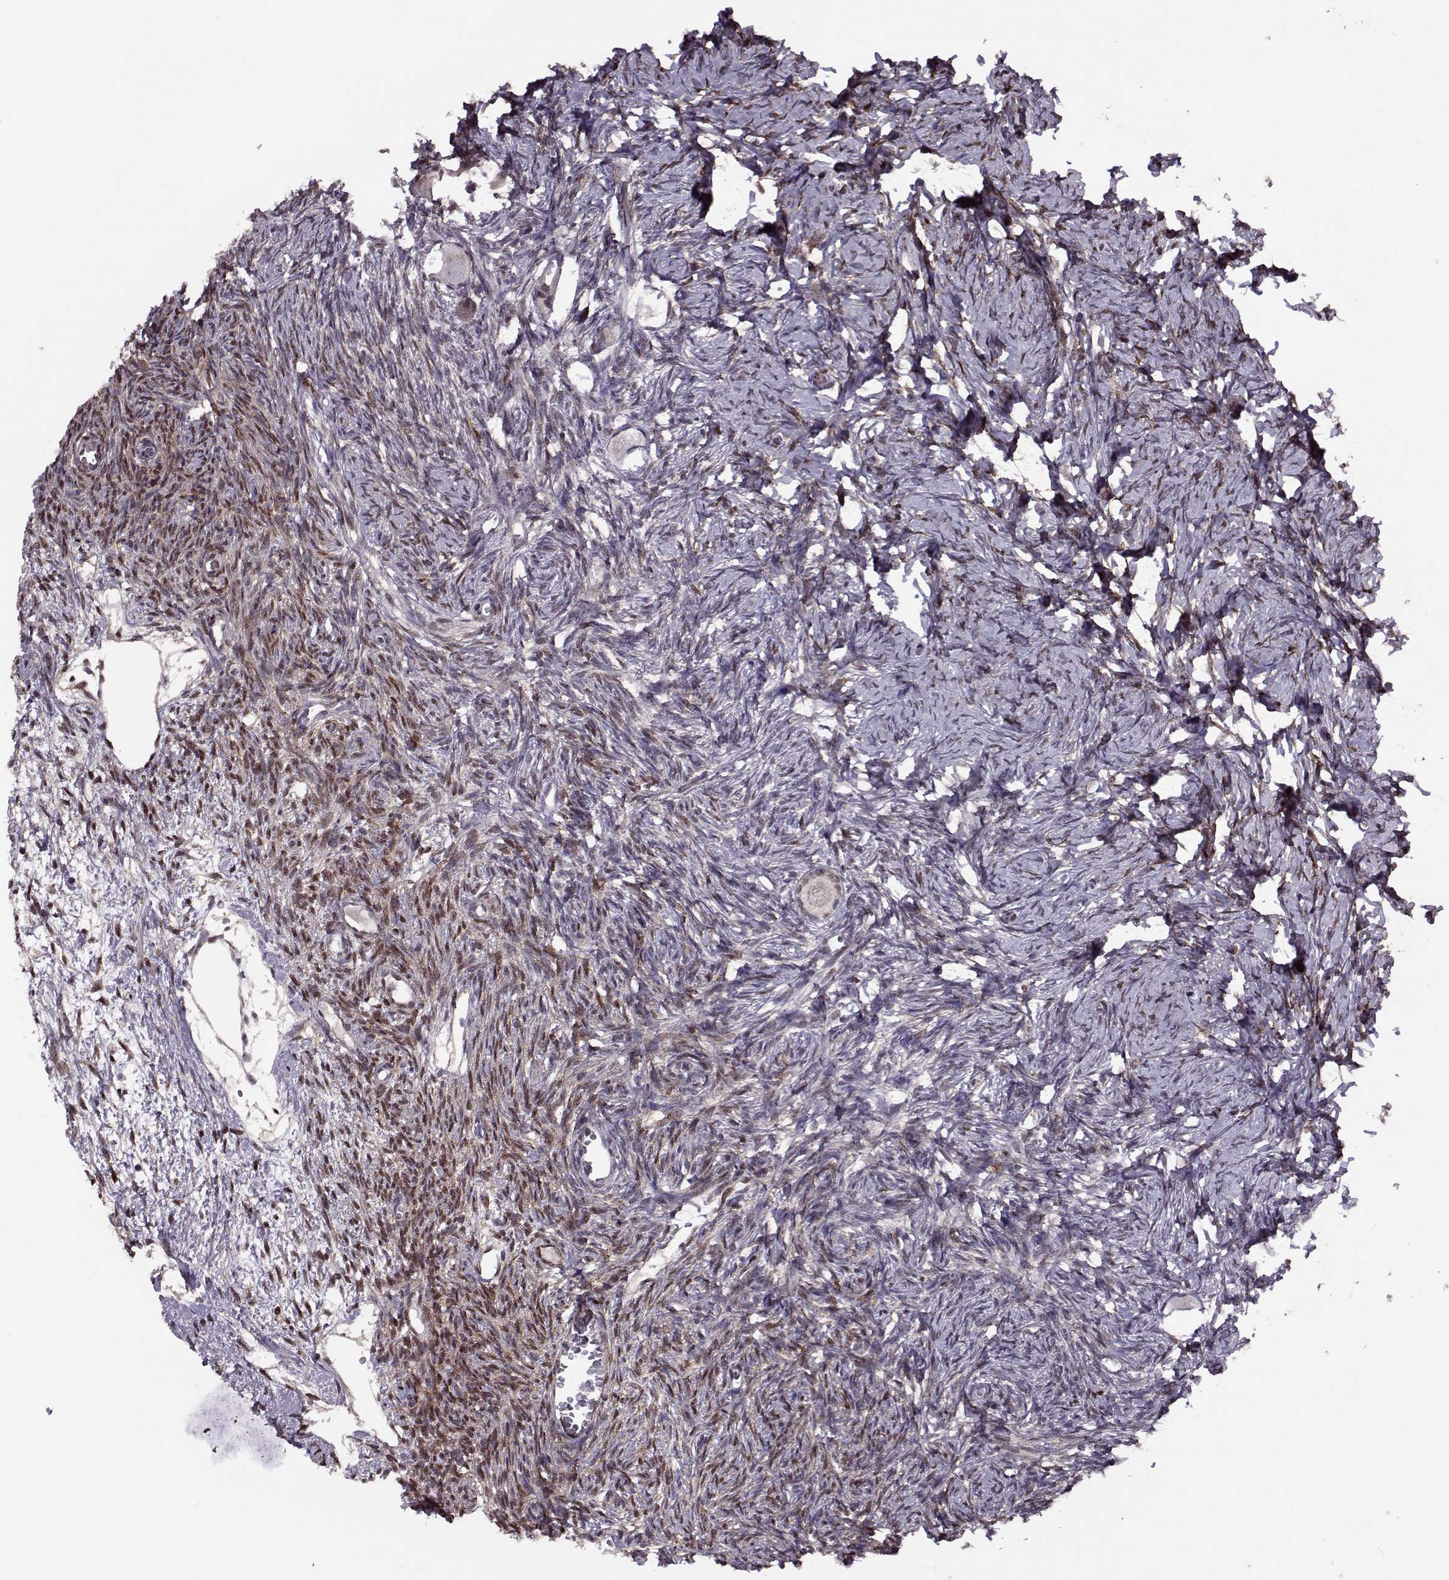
{"staining": {"intensity": "negative", "quantity": "none", "location": "none"}, "tissue": "ovary", "cell_type": "Follicle cells", "image_type": "normal", "snomed": [{"axis": "morphology", "description": "Normal tissue, NOS"}, {"axis": "topography", "description": "Ovary"}], "caption": "Immunohistochemistry micrograph of normal human ovary stained for a protein (brown), which reveals no positivity in follicle cells. The staining is performed using DAB brown chromogen with nuclei counter-stained in using hematoxylin.", "gene": "CDK4", "patient": {"sex": "female", "age": 27}}